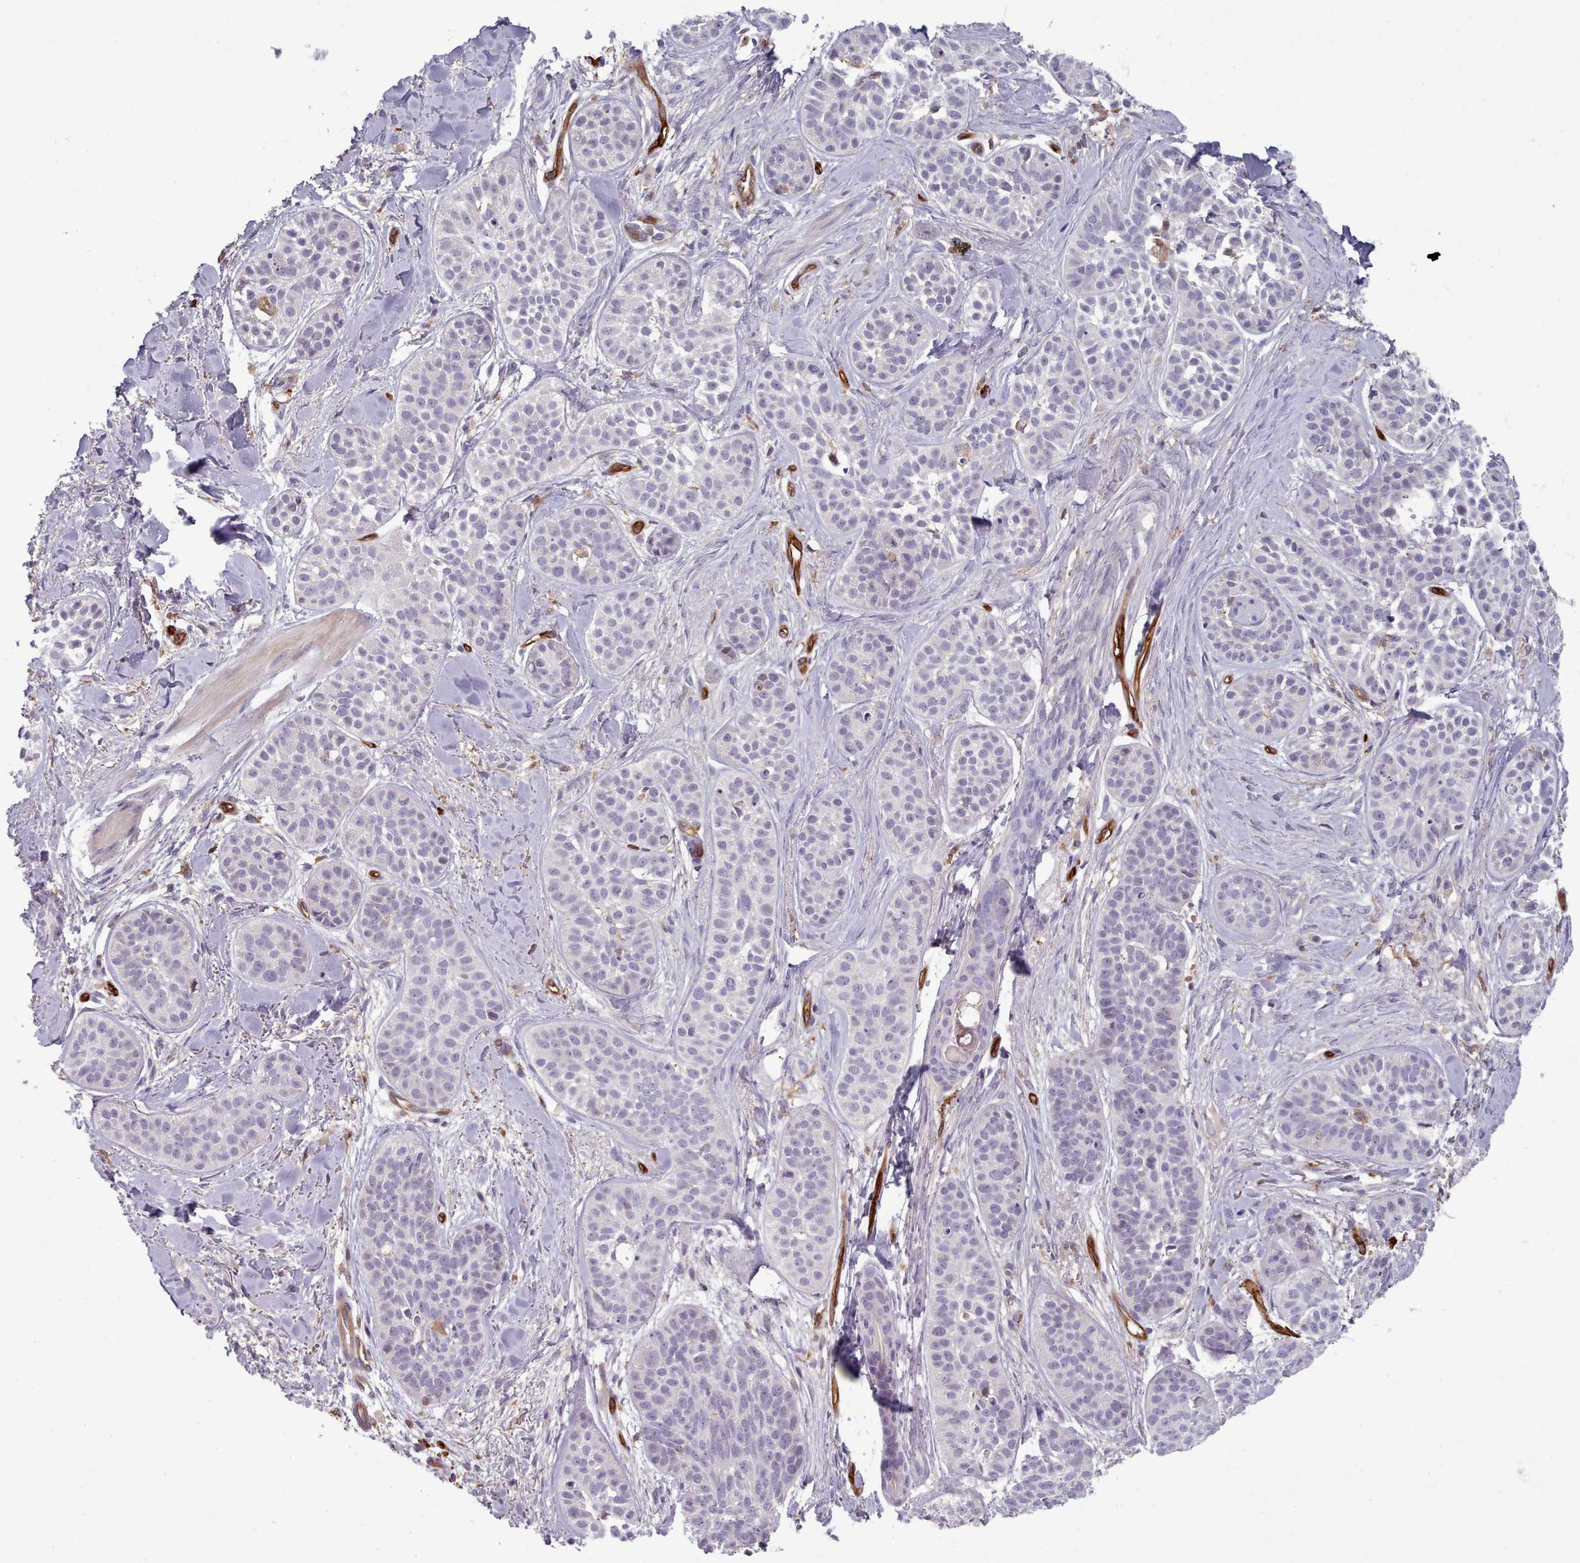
{"staining": {"intensity": "negative", "quantity": "none", "location": "none"}, "tissue": "skin cancer", "cell_type": "Tumor cells", "image_type": "cancer", "snomed": [{"axis": "morphology", "description": "Basal cell carcinoma"}, {"axis": "topography", "description": "Skin"}], "caption": "Immunohistochemistry (IHC) of human skin cancer shows no expression in tumor cells.", "gene": "CD300LF", "patient": {"sex": "male", "age": 52}}